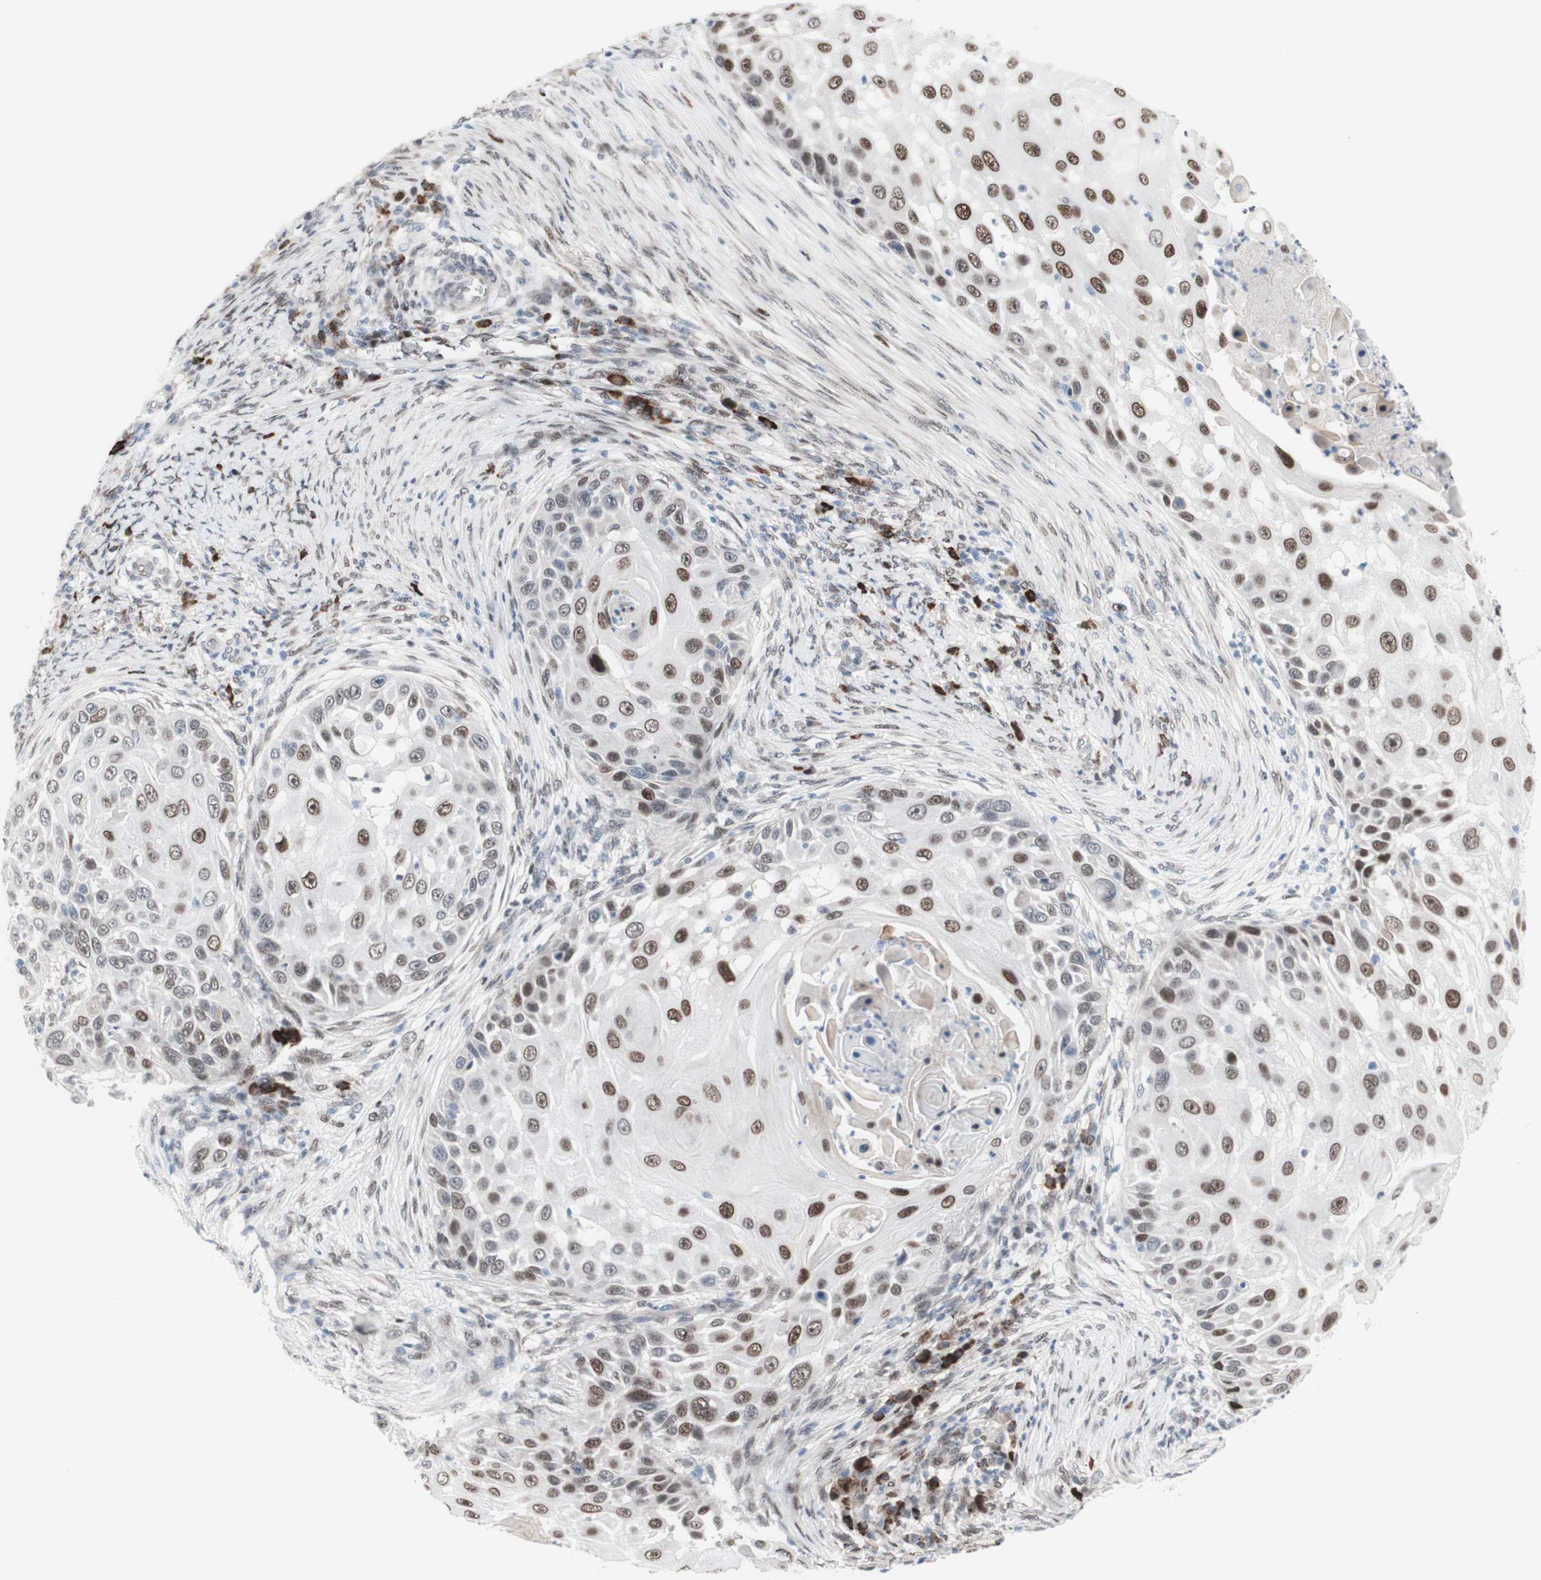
{"staining": {"intensity": "strong", "quantity": "25%-75%", "location": "nuclear"}, "tissue": "skin cancer", "cell_type": "Tumor cells", "image_type": "cancer", "snomed": [{"axis": "morphology", "description": "Squamous cell carcinoma, NOS"}, {"axis": "topography", "description": "Skin"}], "caption": "Immunohistochemical staining of human skin cancer (squamous cell carcinoma) displays high levels of strong nuclear positivity in approximately 25%-75% of tumor cells. Using DAB (3,3'-diaminobenzidine) (brown) and hematoxylin (blue) stains, captured at high magnification using brightfield microscopy.", "gene": "PHTF2", "patient": {"sex": "female", "age": 44}}